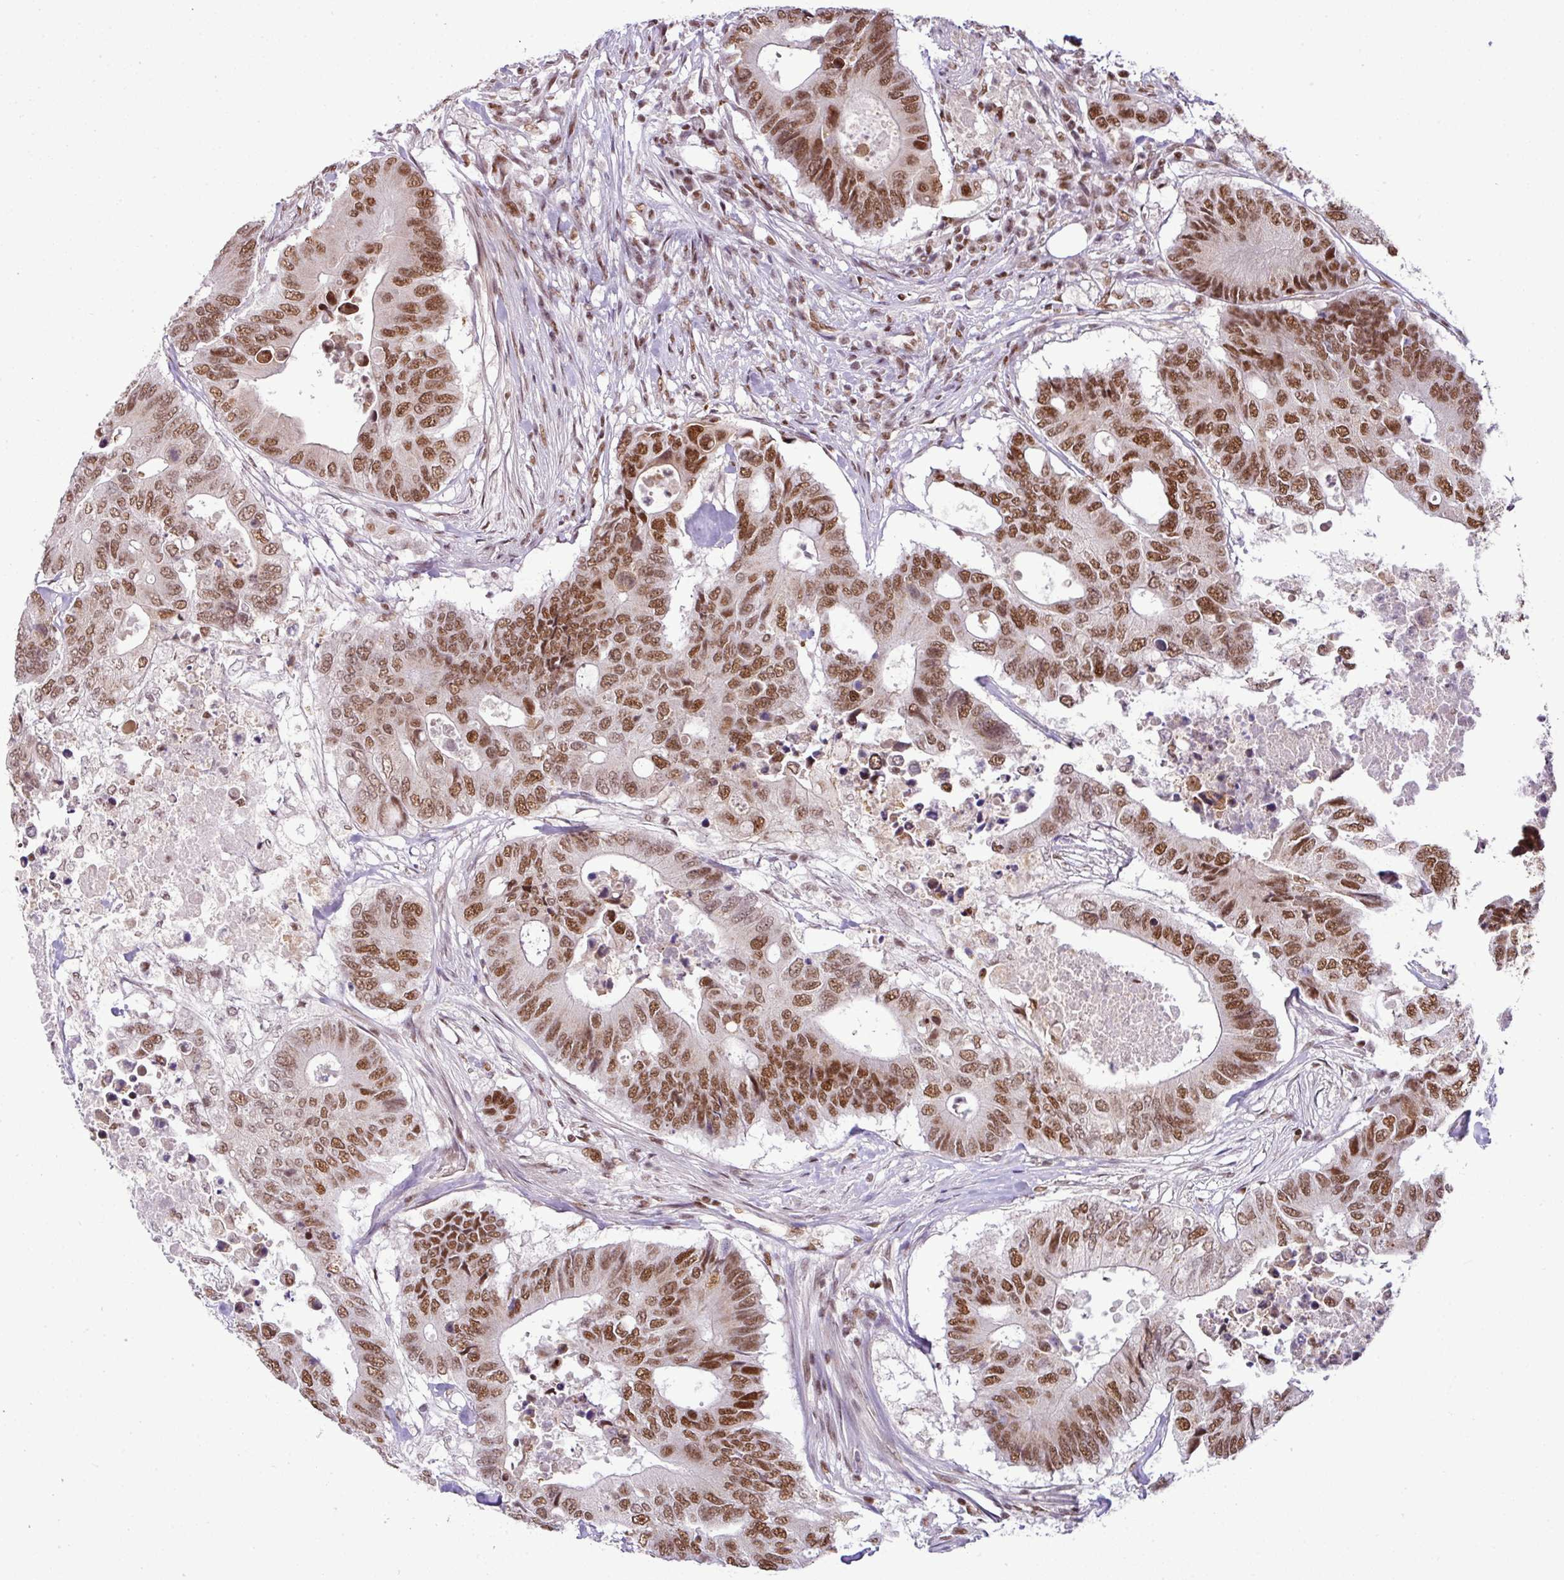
{"staining": {"intensity": "moderate", "quantity": ">75%", "location": "nuclear"}, "tissue": "colorectal cancer", "cell_type": "Tumor cells", "image_type": "cancer", "snomed": [{"axis": "morphology", "description": "Adenocarcinoma, NOS"}, {"axis": "topography", "description": "Colon"}], "caption": "An immunohistochemistry (IHC) photomicrograph of tumor tissue is shown. Protein staining in brown highlights moderate nuclear positivity in colorectal cancer within tumor cells.", "gene": "PGAP4", "patient": {"sex": "male", "age": 71}}